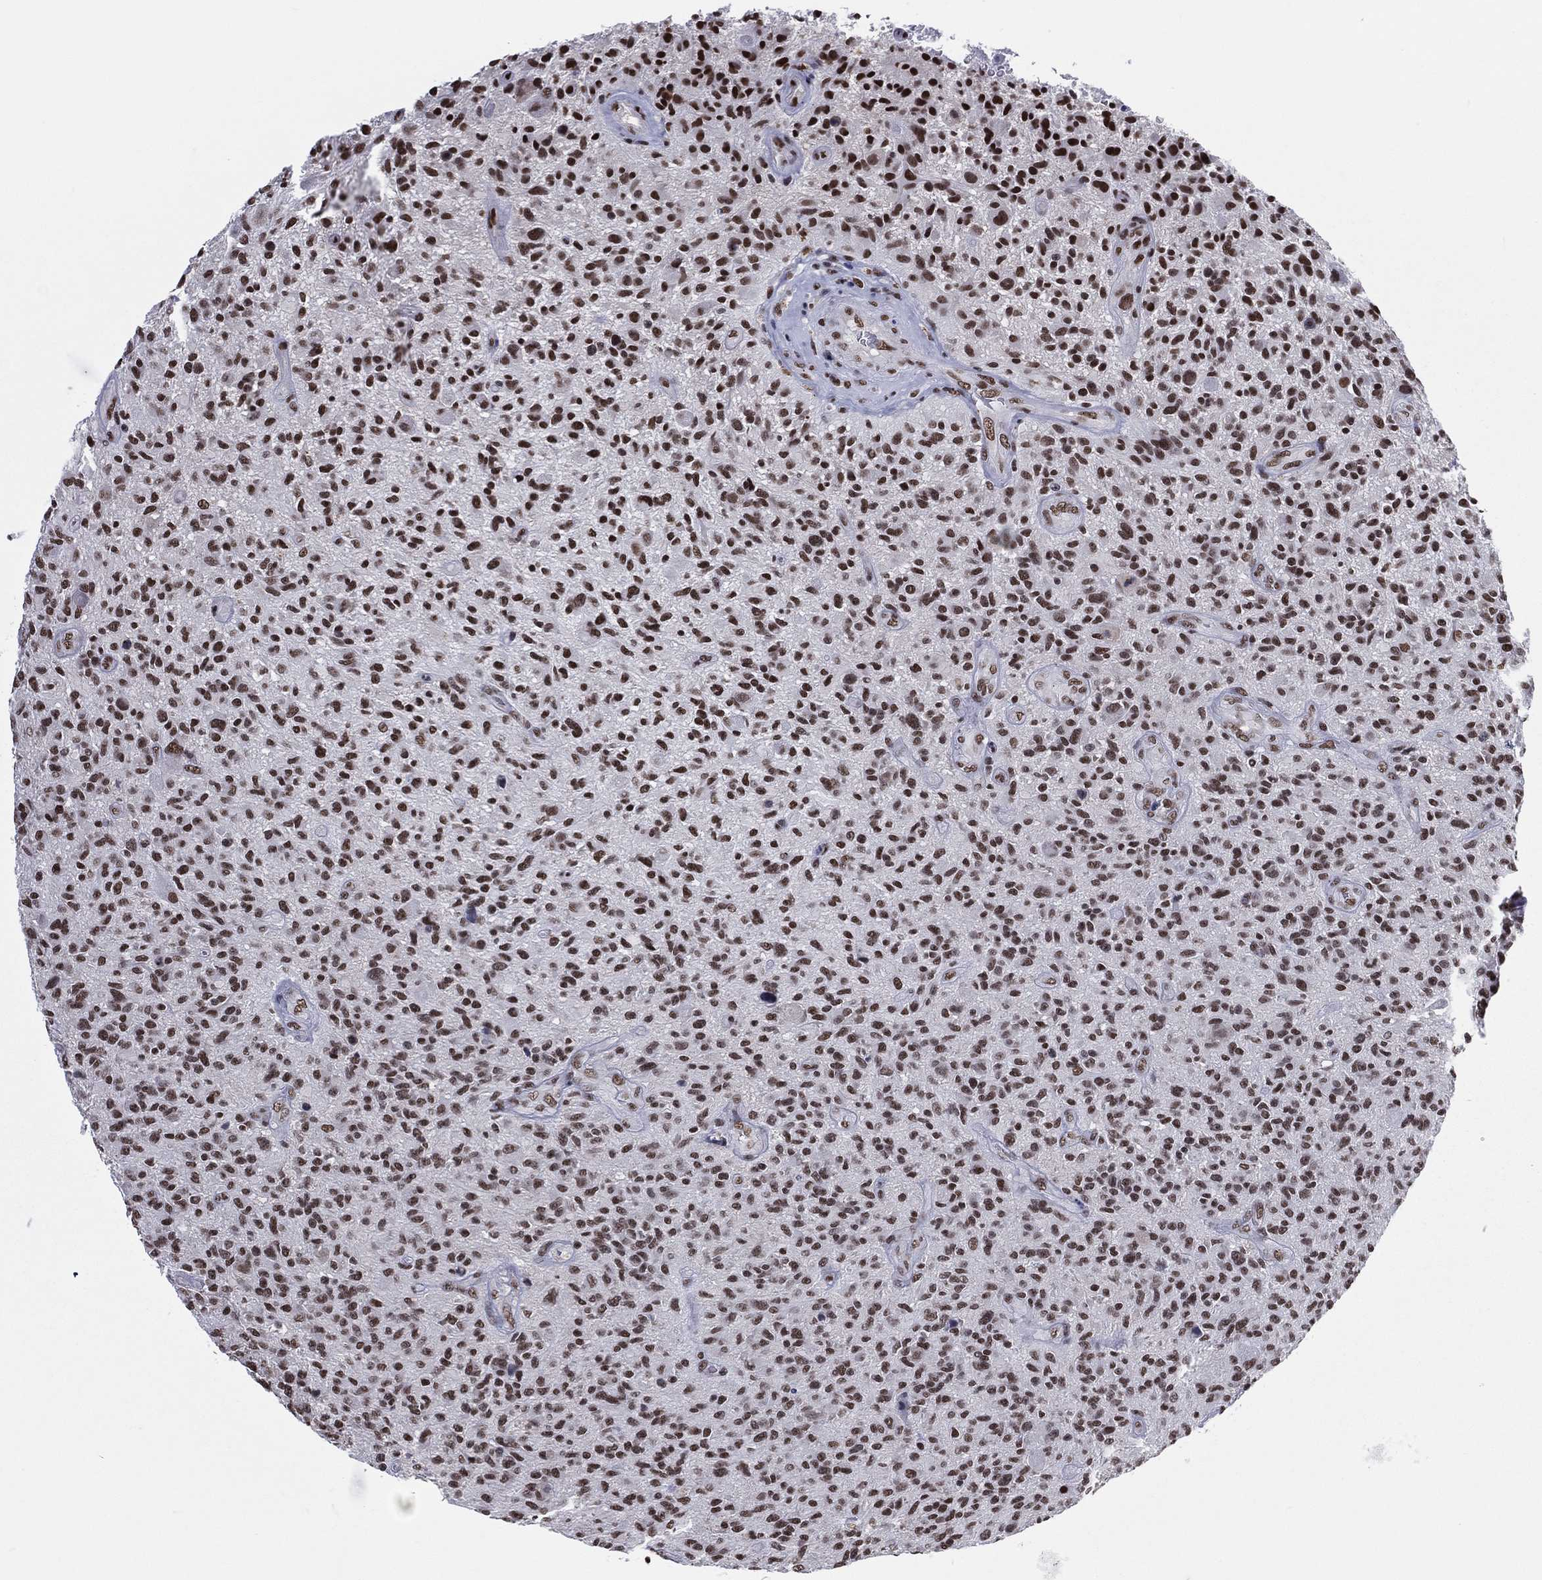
{"staining": {"intensity": "strong", "quantity": ">75%", "location": "nuclear"}, "tissue": "glioma", "cell_type": "Tumor cells", "image_type": "cancer", "snomed": [{"axis": "morphology", "description": "Glioma, malignant, High grade"}, {"axis": "topography", "description": "Brain"}], "caption": "Immunohistochemical staining of glioma reveals high levels of strong nuclear protein staining in approximately >75% of tumor cells. (Stains: DAB (3,3'-diaminobenzidine) in brown, nuclei in blue, Microscopy: brightfield microscopy at high magnification).", "gene": "ZNF7", "patient": {"sex": "male", "age": 47}}